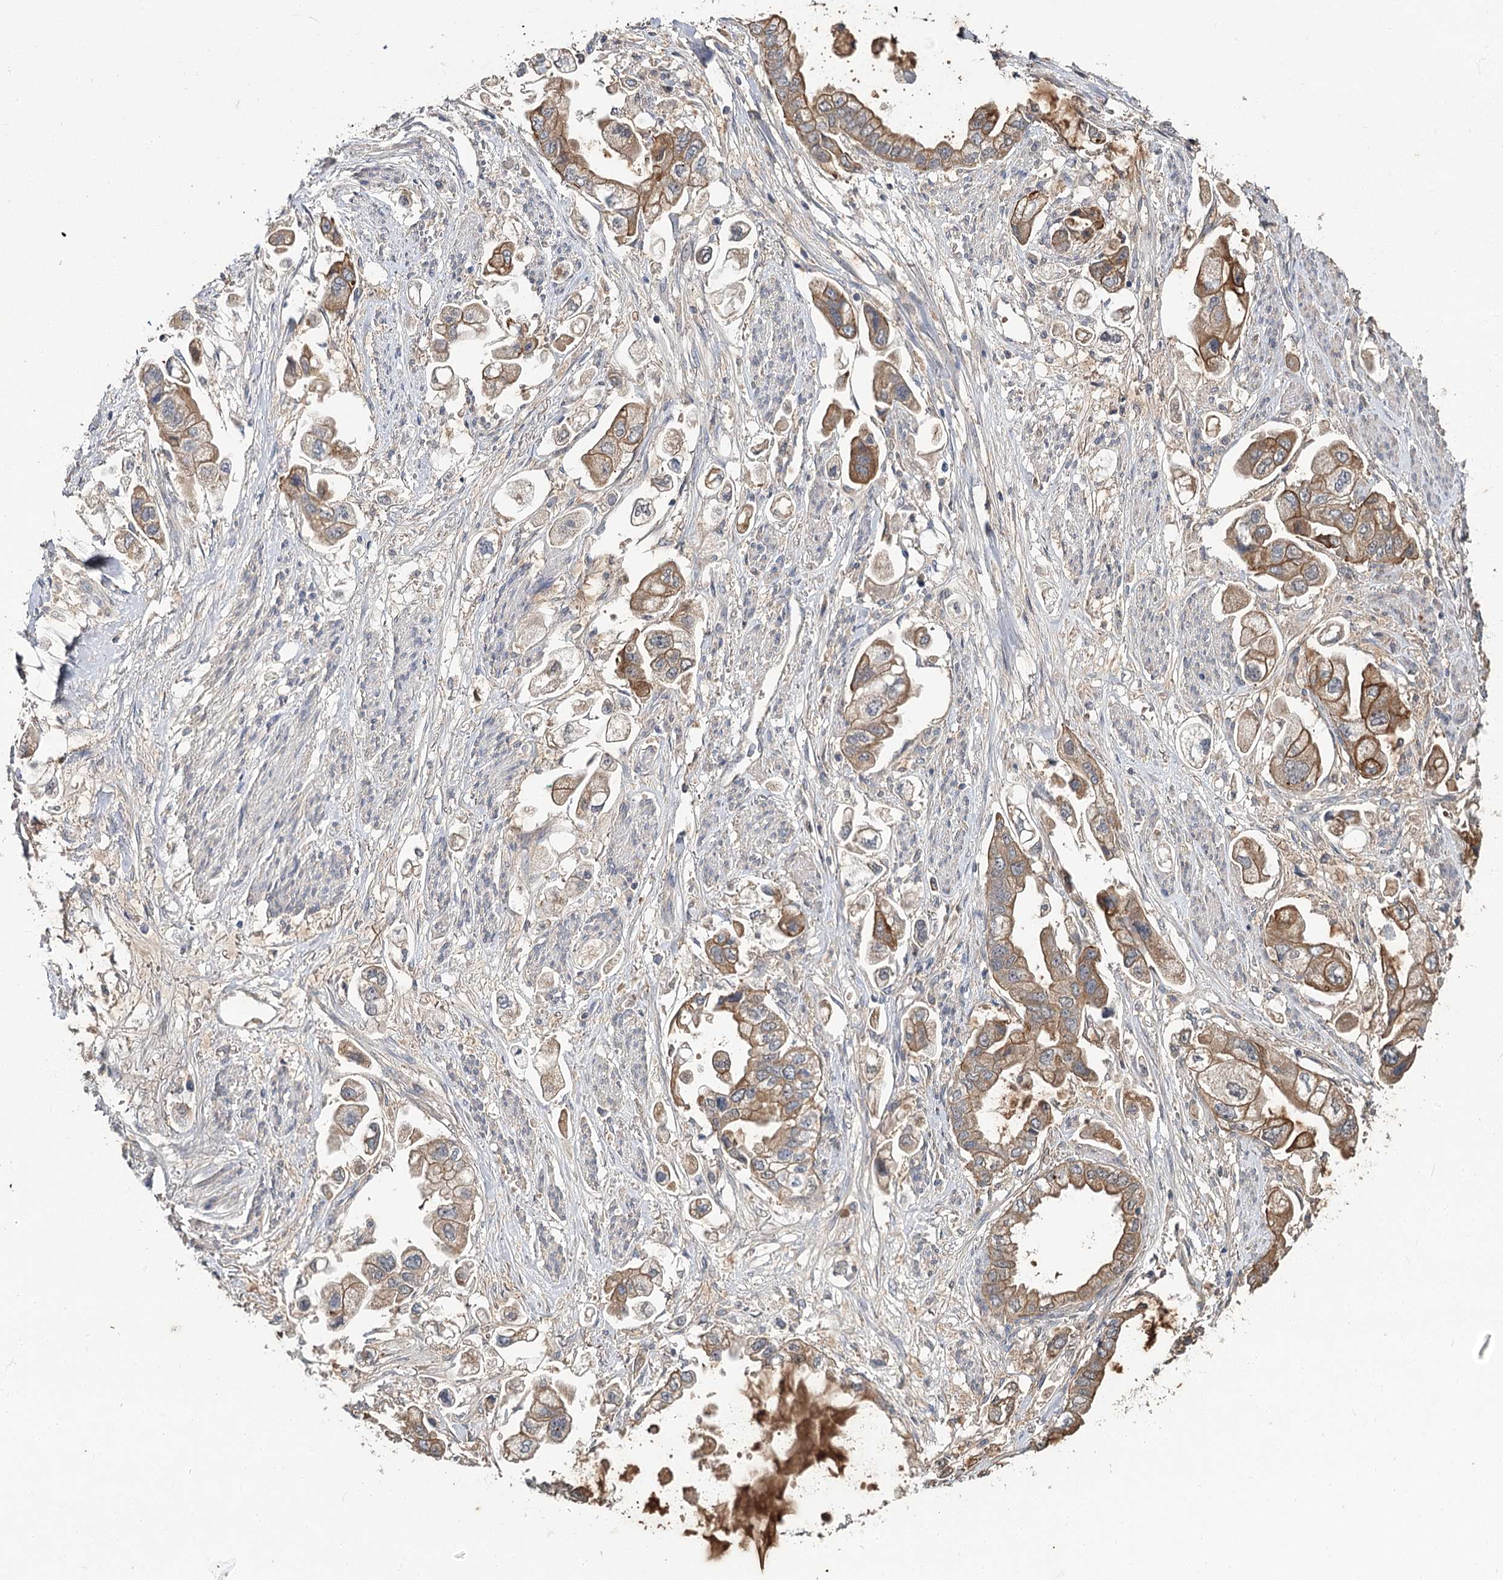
{"staining": {"intensity": "moderate", "quantity": ">75%", "location": "cytoplasmic/membranous"}, "tissue": "stomach cancer", "cell_type": "Tumor cells", "image_type": "cancer", "snomed": [{"axis": "morphology", "description": "Adenocarcinoma, NOS"}, {"axis": "topography", "description": "Stomach"}], "caption": "Immunohistochemical staining of stomach cancer (adenocarcinoma) exhibits moderate cytoplasmic/membranous protein positivity in approximately >75% of tumor cells. Nuclei are stained in blue.", "gene": "MFN1", "patient": {"sex": "male", "age": 62}}